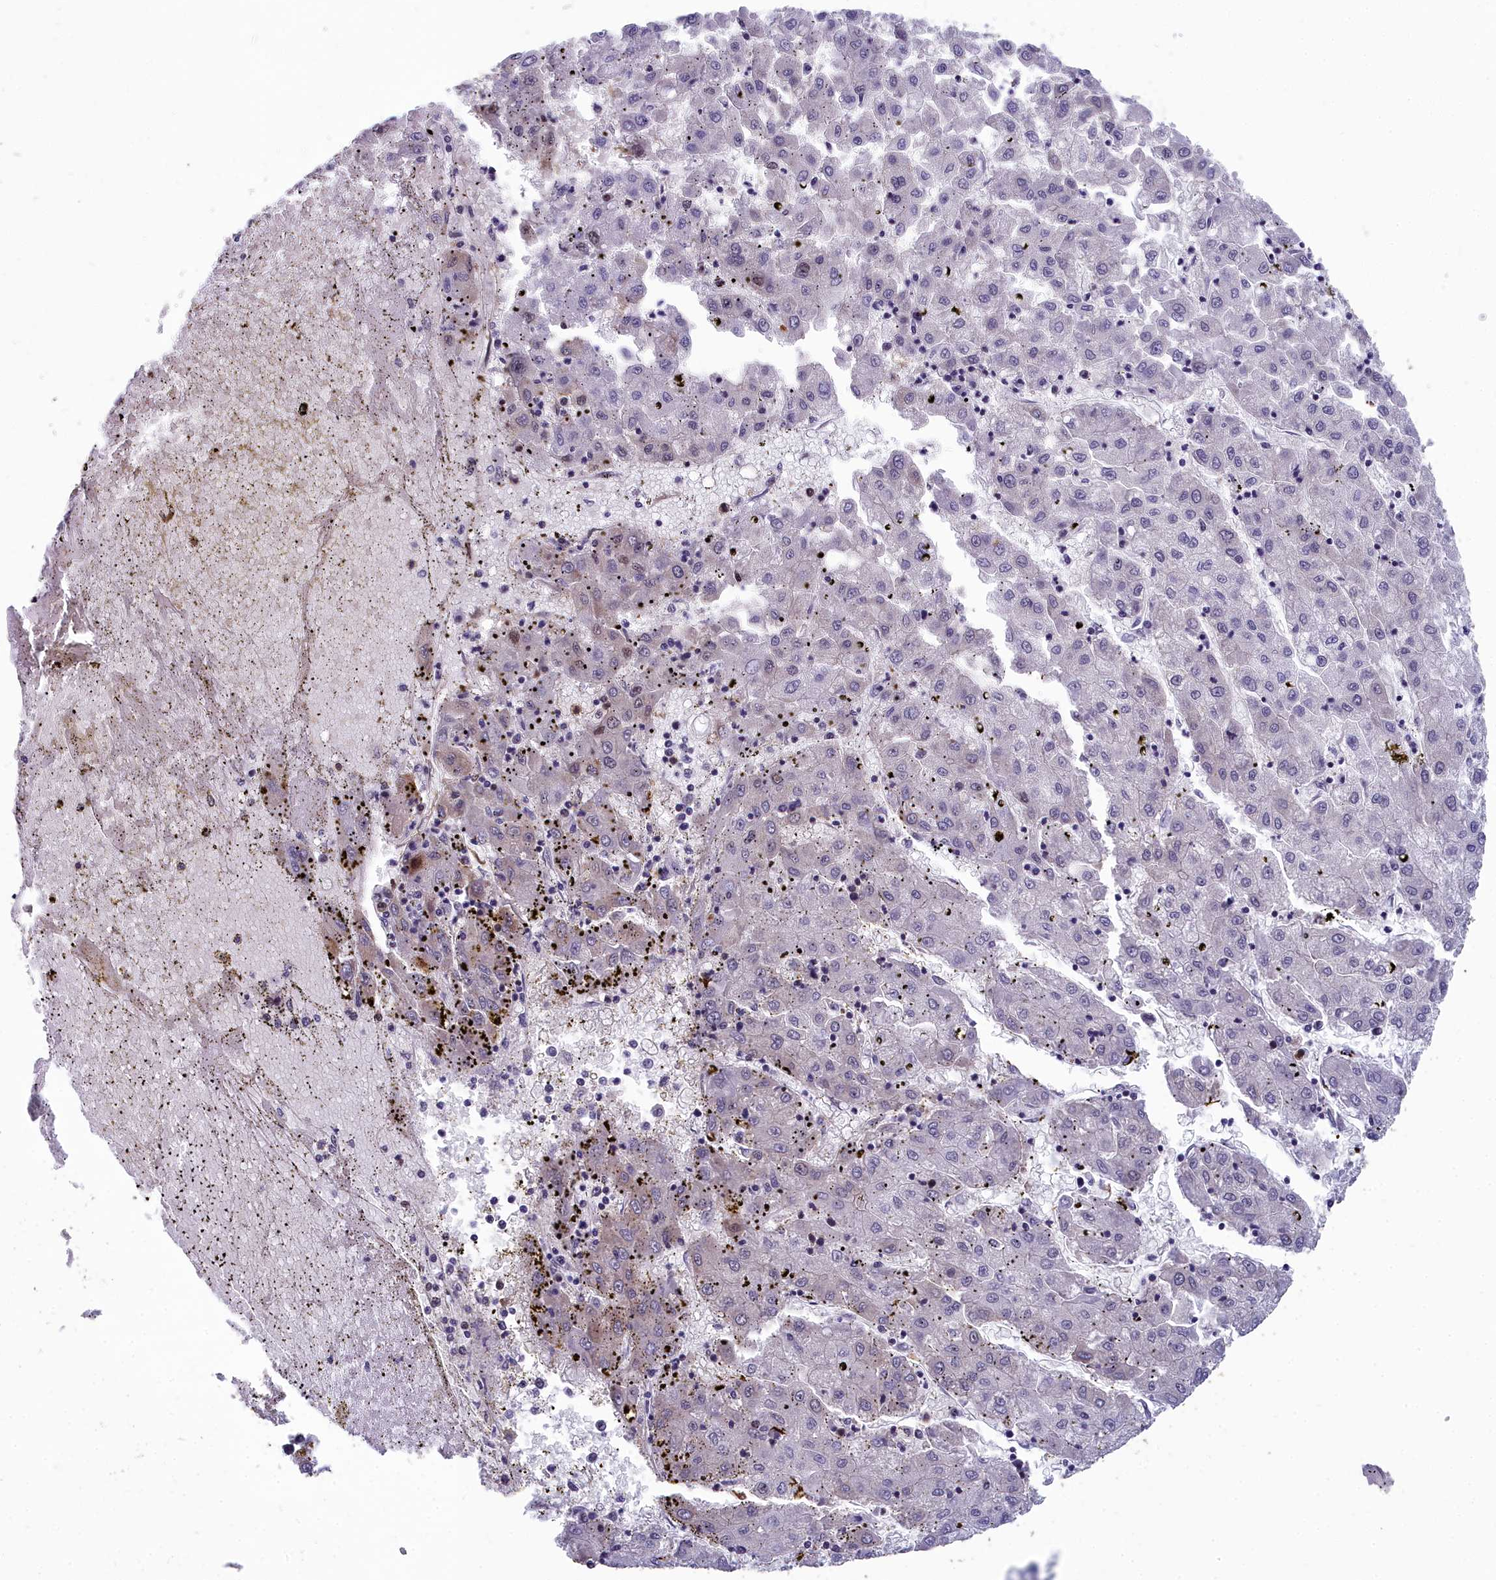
{"staining": {"intensity": "negative", "quantity": "none", "location": "none"}, "tissue": "liver cancer", "cell_type": "Tumor cells", "image_type": "cancer", "snomed": [{"axis": "morphology", "description": "Carcinoma, Hepatocellular, NOS"}, {"axis": "topography", "description": "Liver"}], "caption": "The IHC photomicrograph has no significant staining in tumor cells of hepatocellular carcinoma (liver) tissue.", "gene": "CCDC97", "patient": {"sex": "male", "age": 72}}